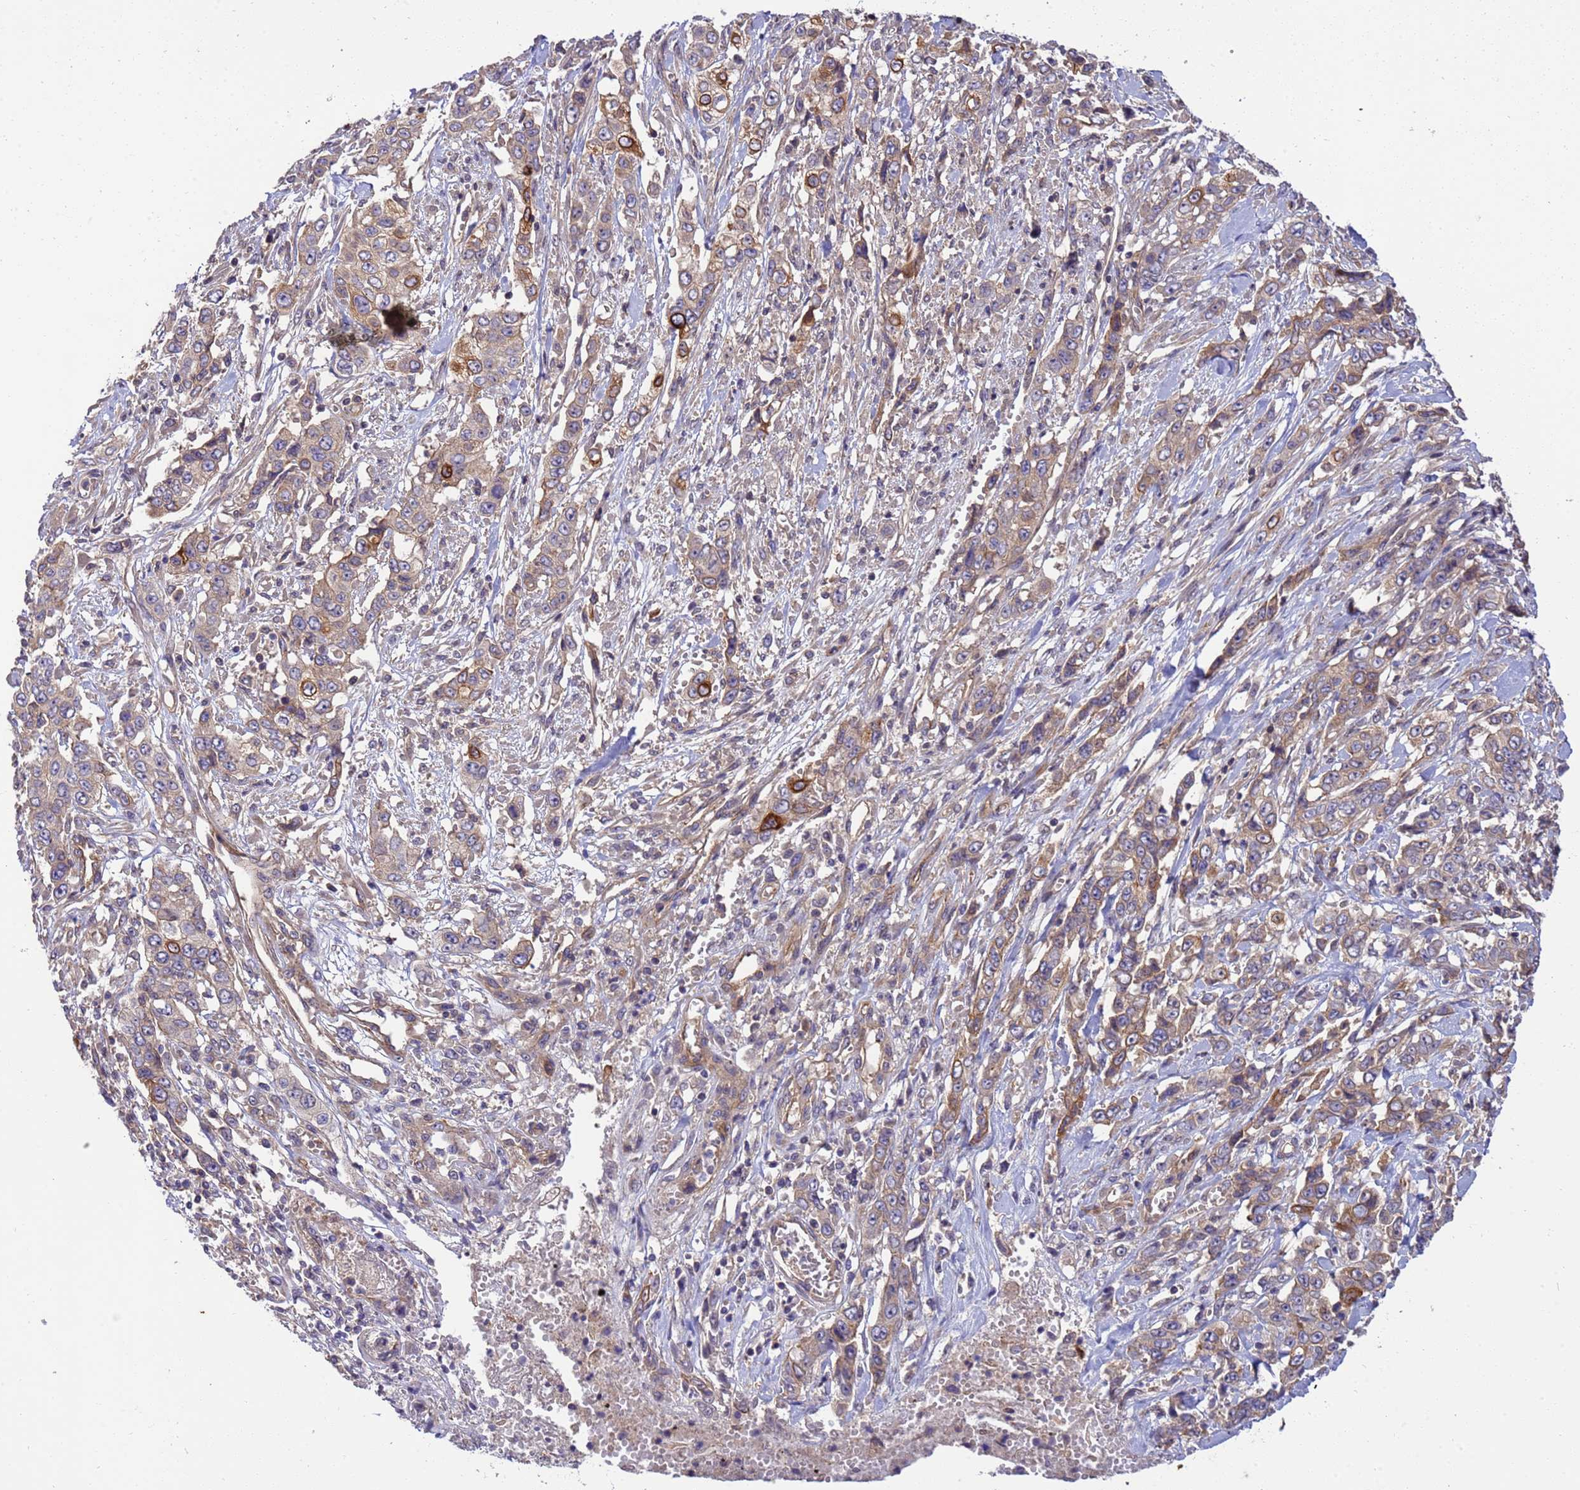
{"staining": {"intensity": "strong", "quantity": "25%-75%", "location": "cytoplasmic/membranous"}, "tissue": "stomach cancer", "cell_type": "Tumor cells", "image_type": "cancer", "snomed": [{"axis": "morphology", "description": "Normal tissue, NOS"}, {"axis": "morphology", "description": "Adenocarcinoma, NOS"}, {"axis": "topography", "description": "Stomach"}], "caption": "Human stomach adenocarcinoma stained with a protein marker demonstrates strong staining in tumor cells.", "gene": "SMCO3", "patient": {"sex": "female", "age": 64}}